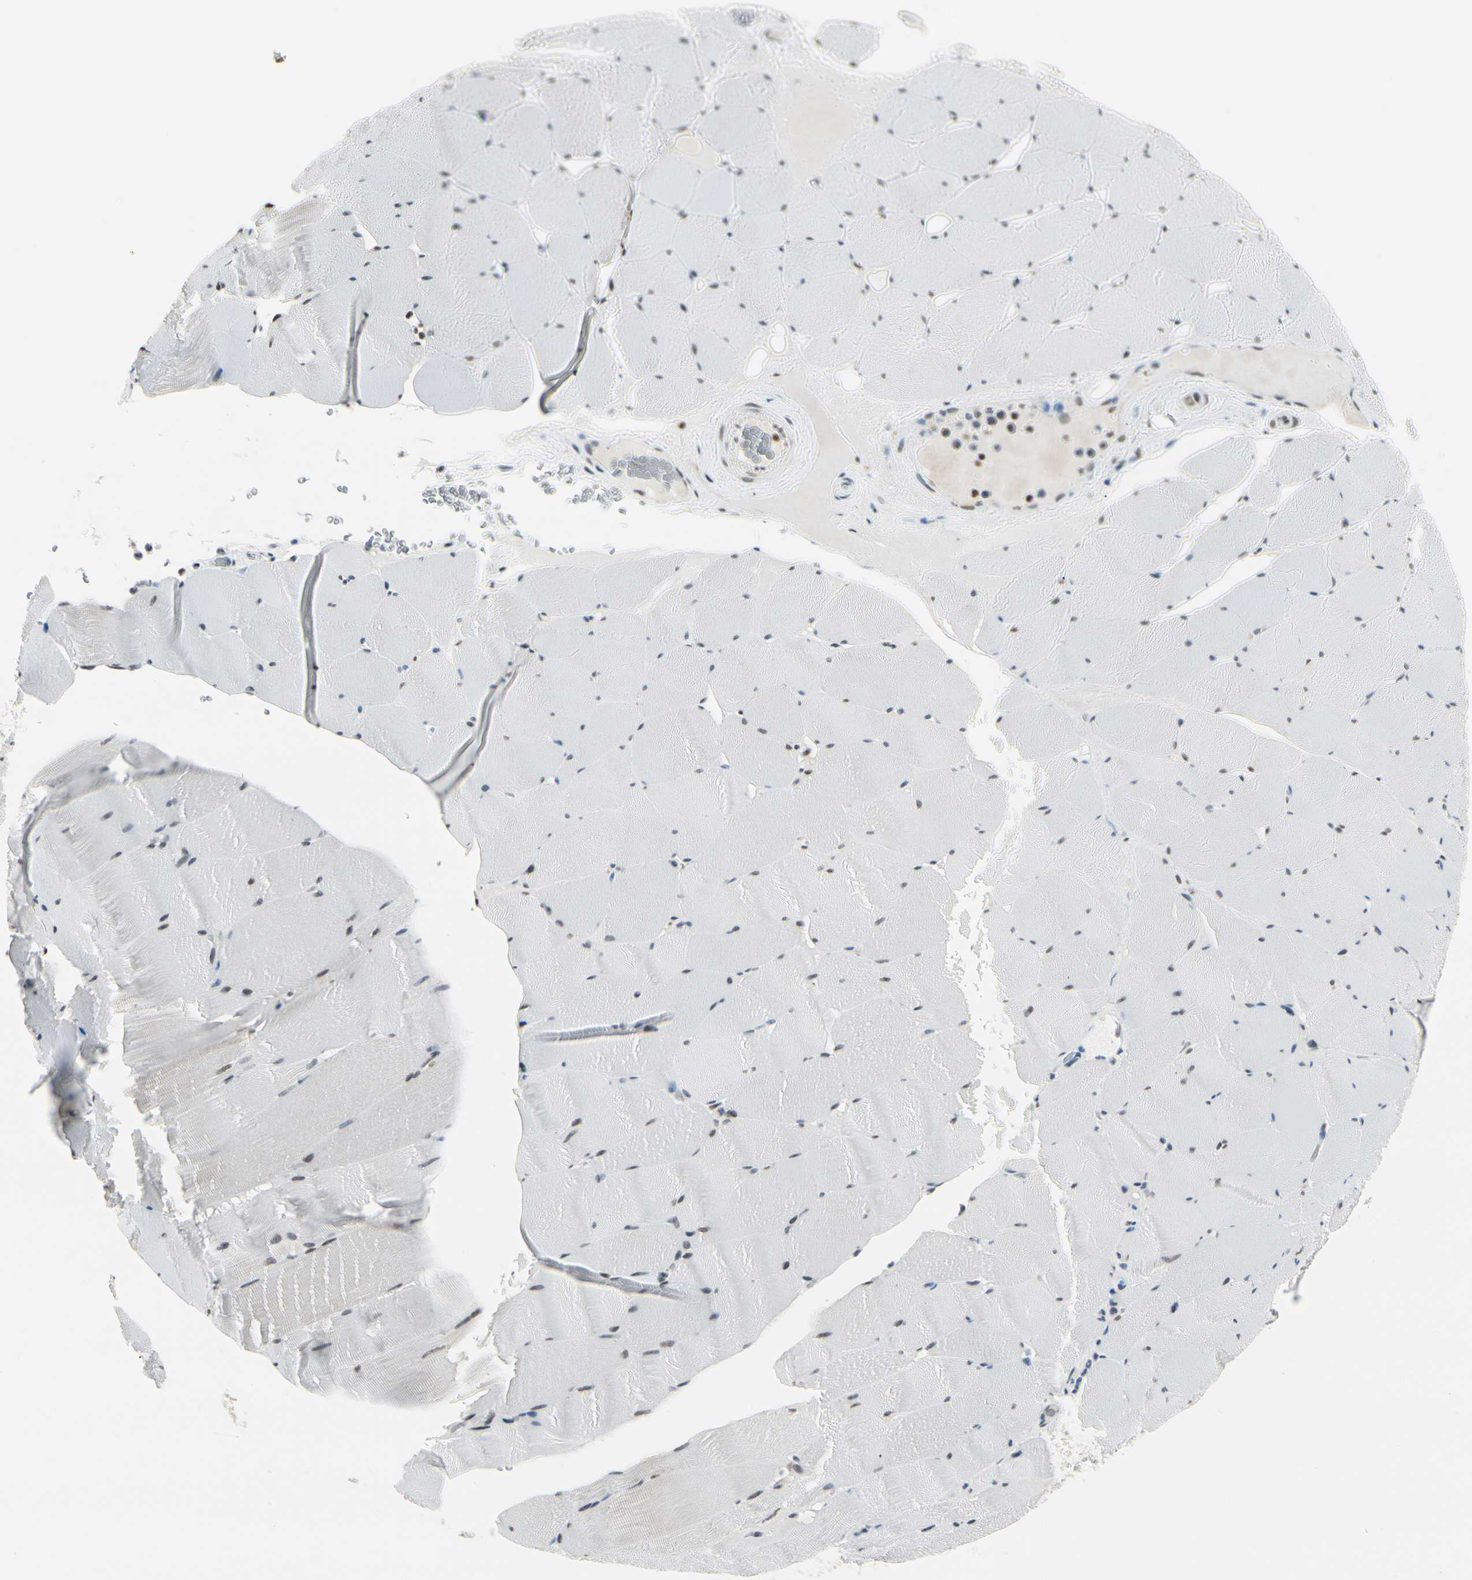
{"staining": {"intensity": "negative", "quantity": "none", "location": "none"}, "tissue": "skeletal muscle", "cell_type": "Myocytes", "image_type": "normal", "snomed": [{"axis": "morphology", "description": "Normal tissue, NOS"}, {"axis": "topography", "description": "Skeletal muscle"}], "caption": "IHC histopathology image of unremarkable skeletal muscle: skeletal muscle stained with DAB exhibits no significant protein positivity in myocytes.", "gene": "FANCG", "patient": {"sex": "male", "age": 62}}